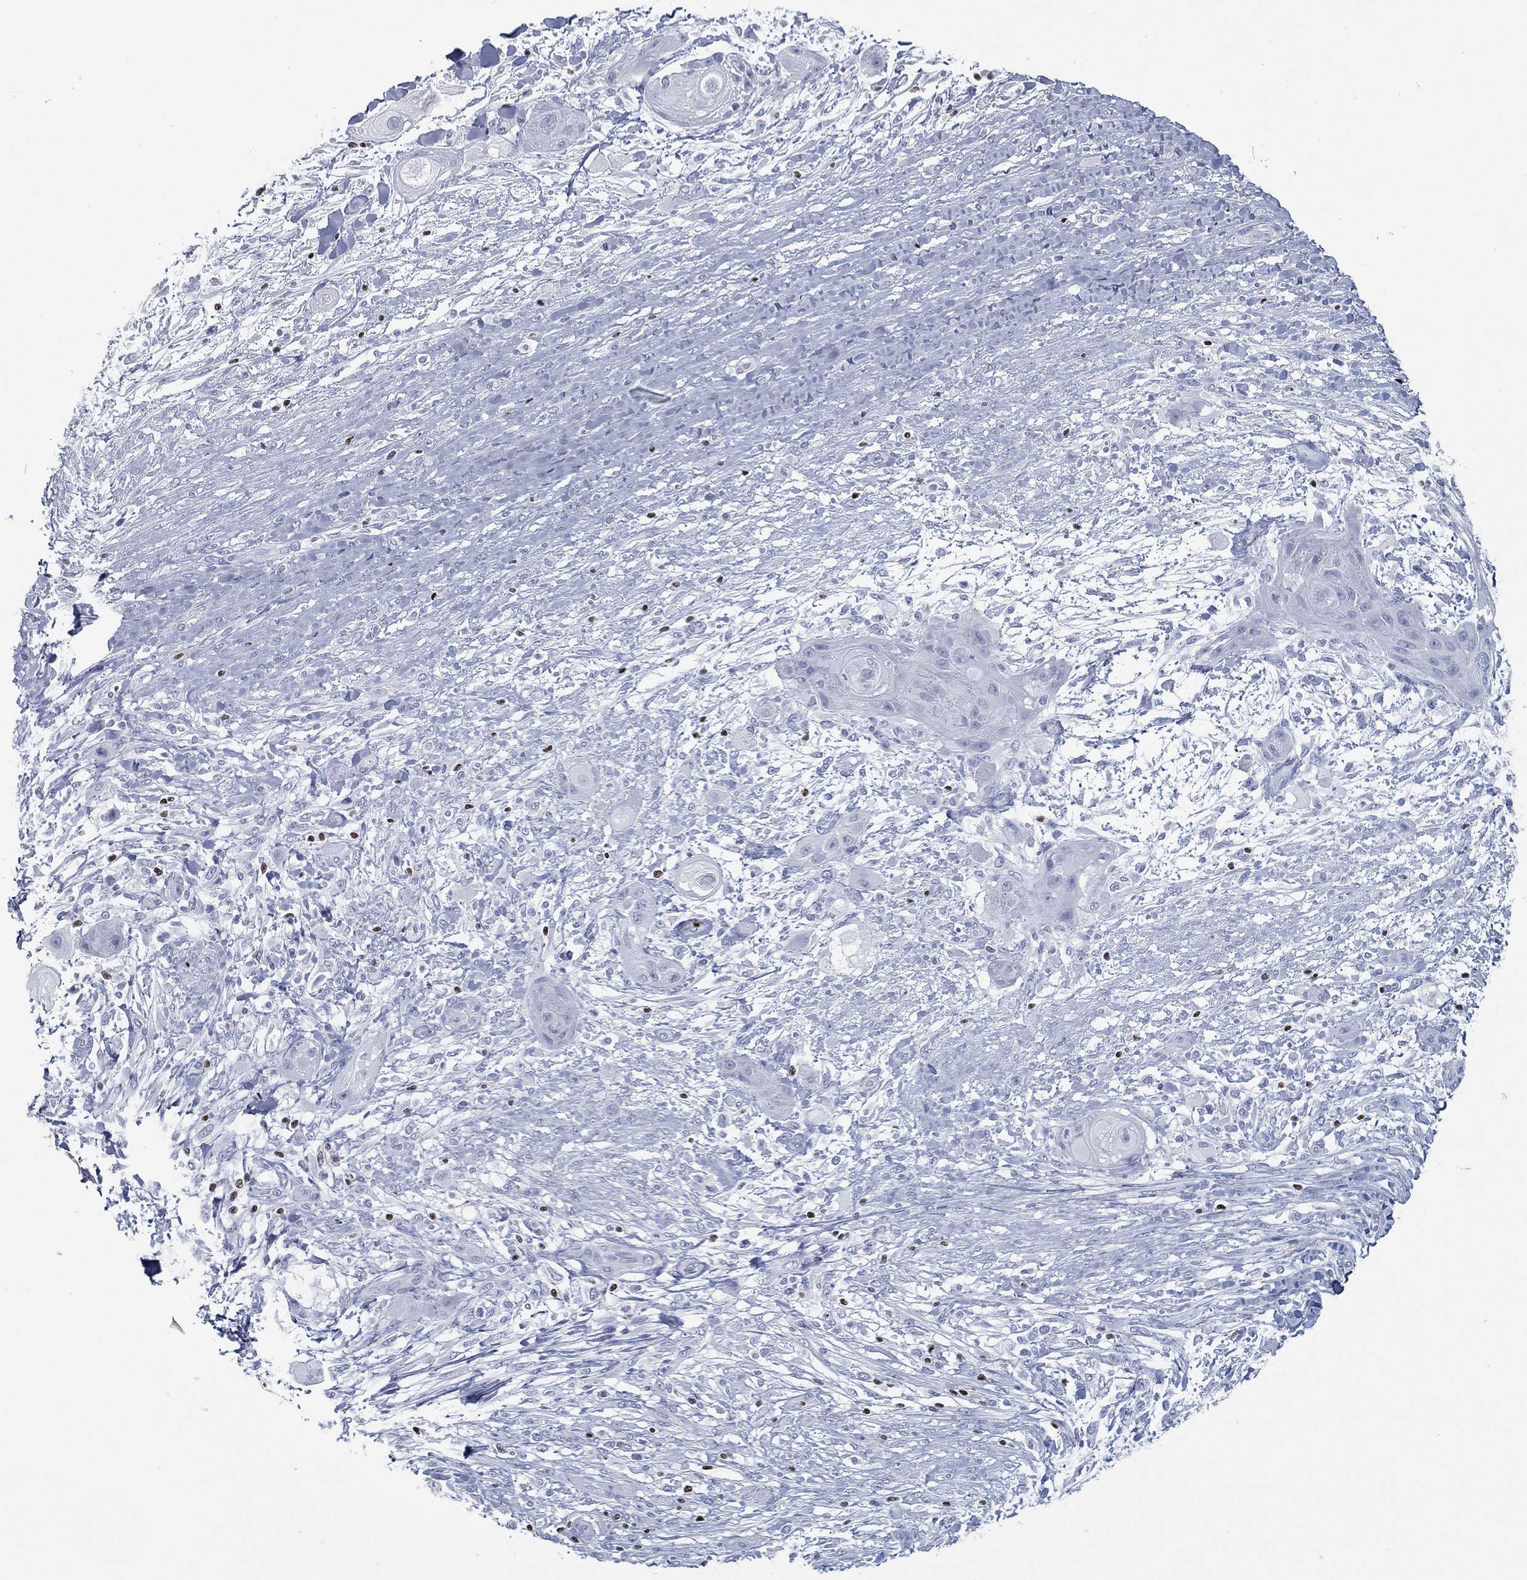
{"staining": {"intensity": "negative", "quantity": "none", "location": "none"}, "tissue": "skin cancer", "cell_type": "Tumor cells", "image_type": "cancer", "snomed": [{"axis": "morphology", "description": "Squamous cell carcinoma, NOS"}, {"axis": "topography", "description": "Skin"}], "caption": "Protein analysis of skin squamous cell carcinoma exhibits no significant positivity in tumor cells.", "gene": "PYHIN1", "patient": {"sex": "male", "age": 62}}